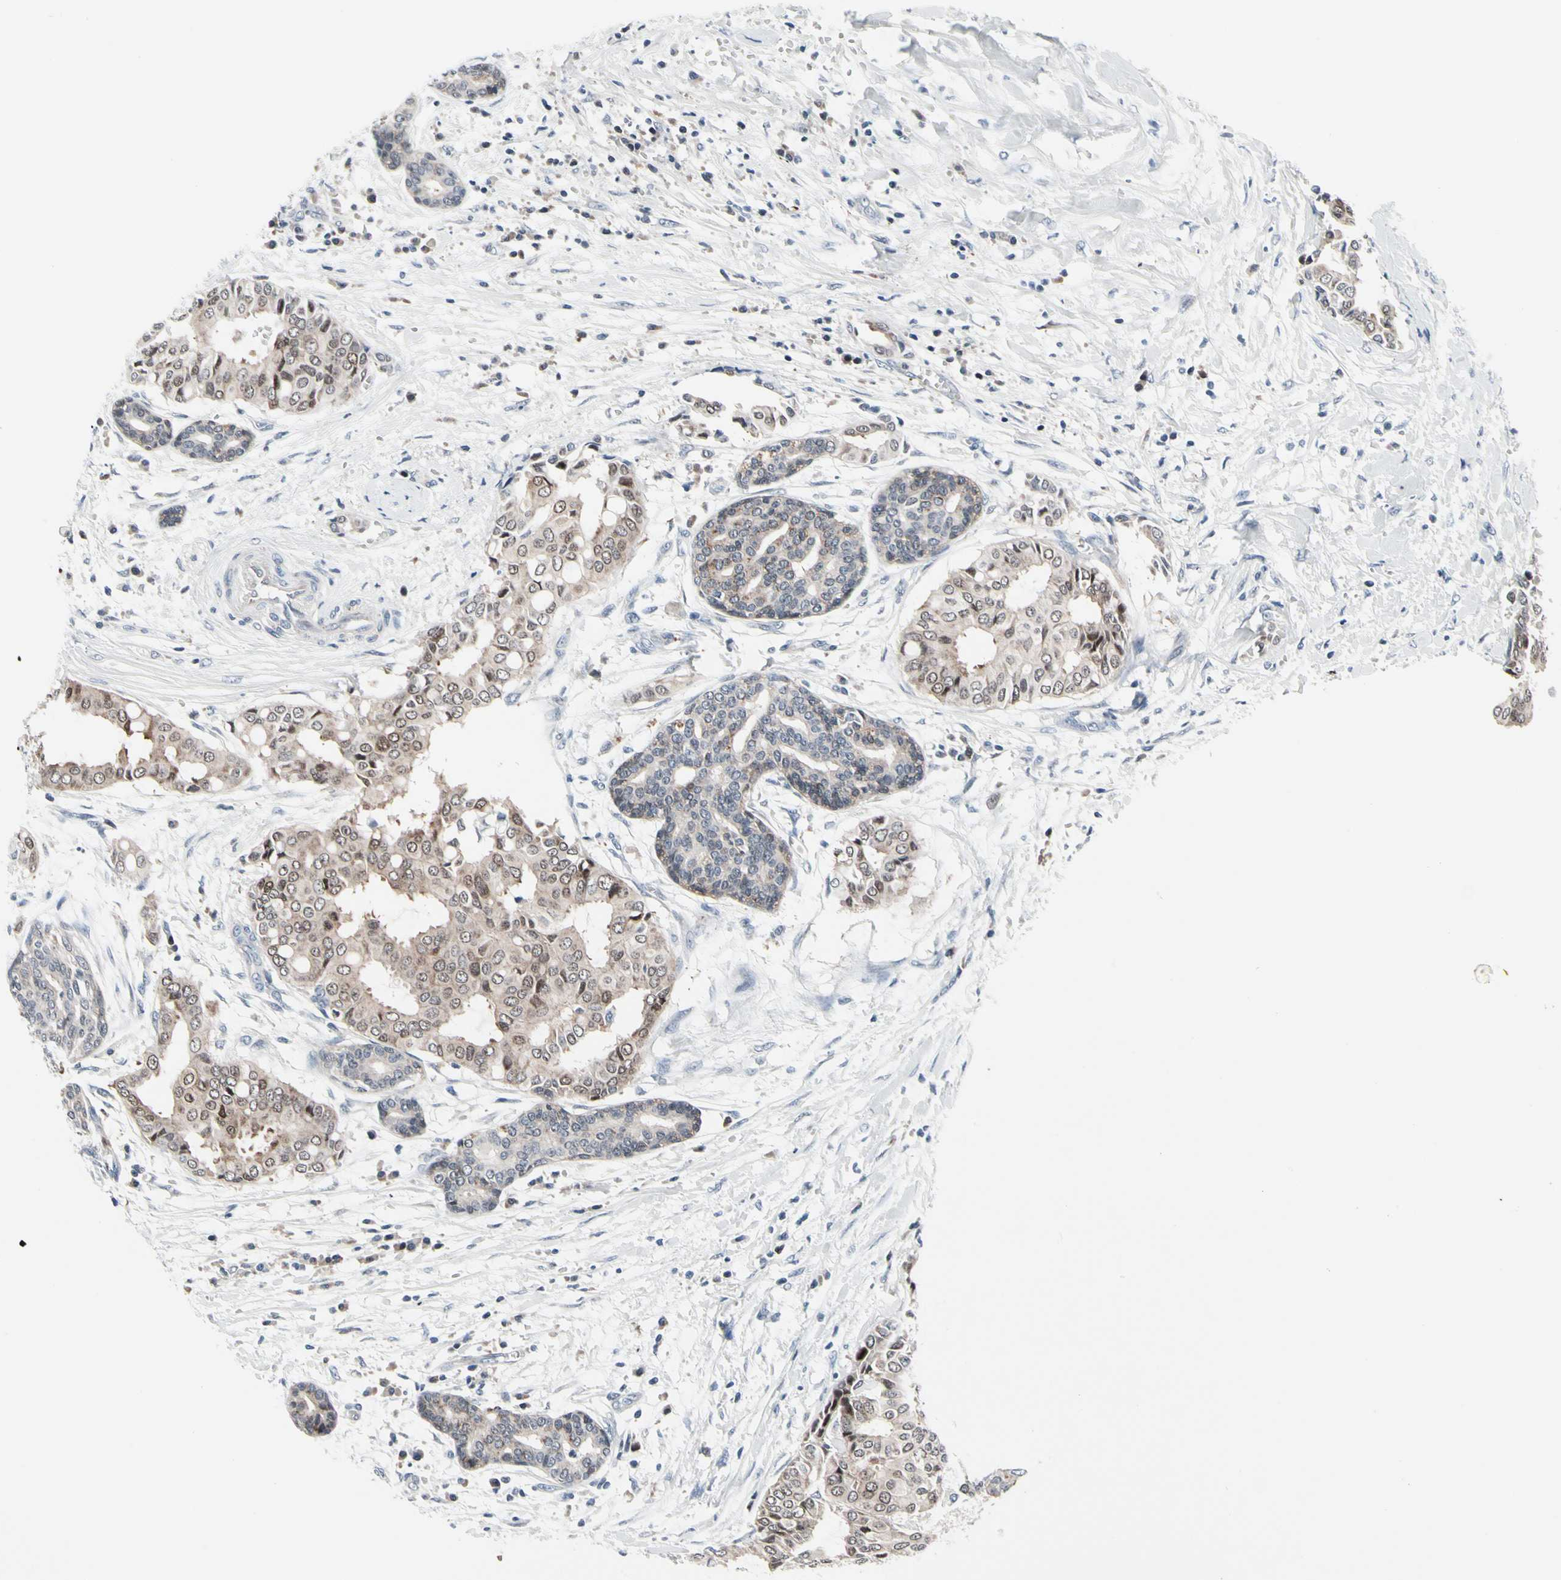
{"staining": {"intensity": "weak", "quantity": "25%-75%", "location": "cytoplasmic/membranous,nuclear"}, "tissue": "head and neck cancer", "cell_type": "Tumor cells", "image_type": "cancer", "snomed": [{"axis": "morphology", "description": "Adenocarcinoma, NOS"}, {"axis": "topography", "description": "Salivary gland"}, {"axis": "topography", "description": "Head-Neck"}], "caption": "Tumor cells display low levels of weak cytoplasmic/membranous and nuclear staining in about 25%-75% of cells in human head and neck cancer (adenocarcinoma).", "gene": "TXN", "patient": {"sex": "female", "age": 59}}